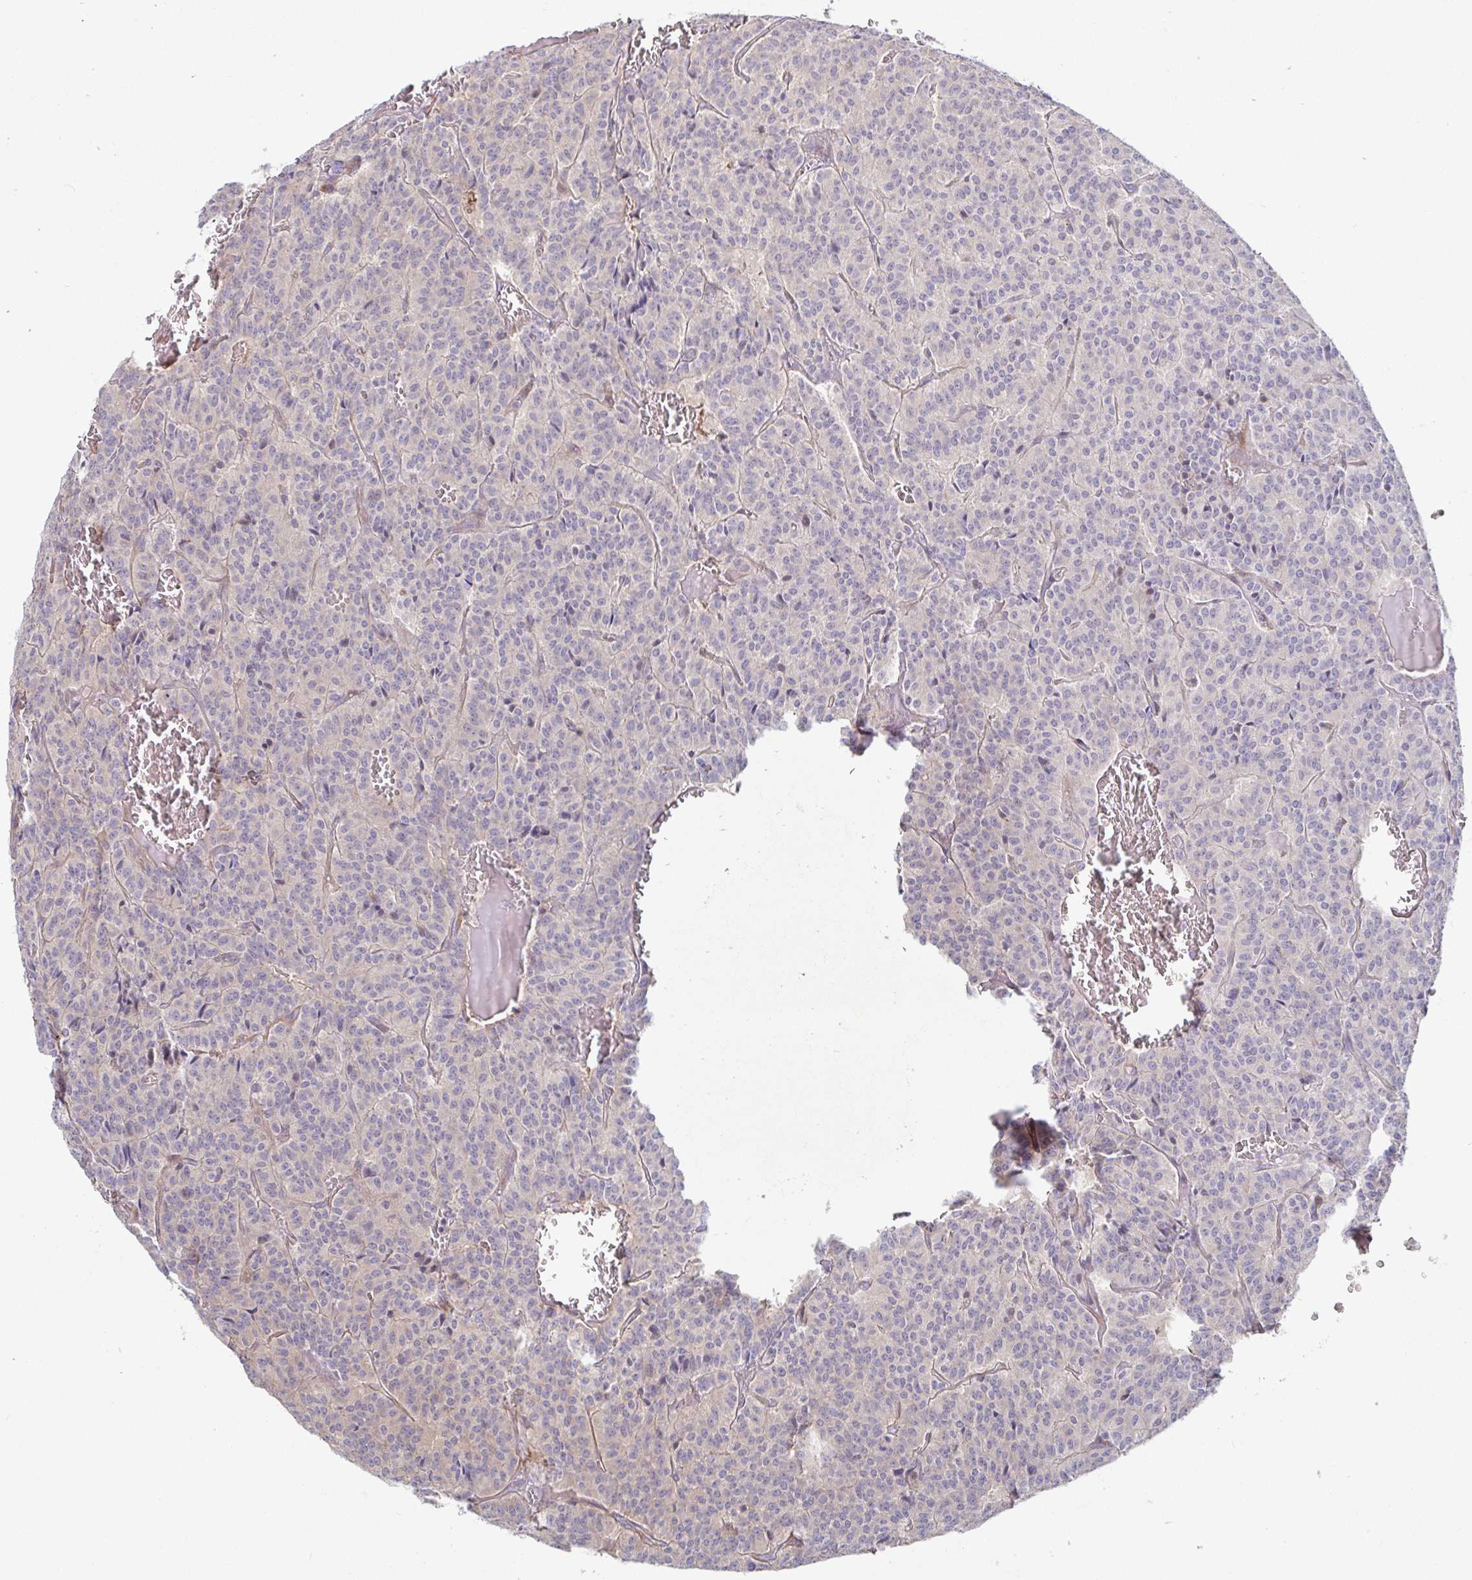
{"staining": {"intensity": "negative", "quantity": "none", "location": "none"}, "tissue": "carcinoid", "cell_type": "Tumor cells", "image_type": "cancer", "snomed": [{"axis": "morphology", "description": "Carcinoid, malignant, NOS"}, {"axis": "topography", "description": "Lung"}], "caption": "High power microscopy photomicrograph of an immunohistochemistry (IHC) image of carcinoid (malignant), revealing no significant positivity in tumor cells. (Stains: DAB immunohistochemistry with hematoxylin counter stain, Microscopy: brightfield microscopy at high magnification).", "gene": "SSH2", "patient": {"sex": "male", "age": 70}}